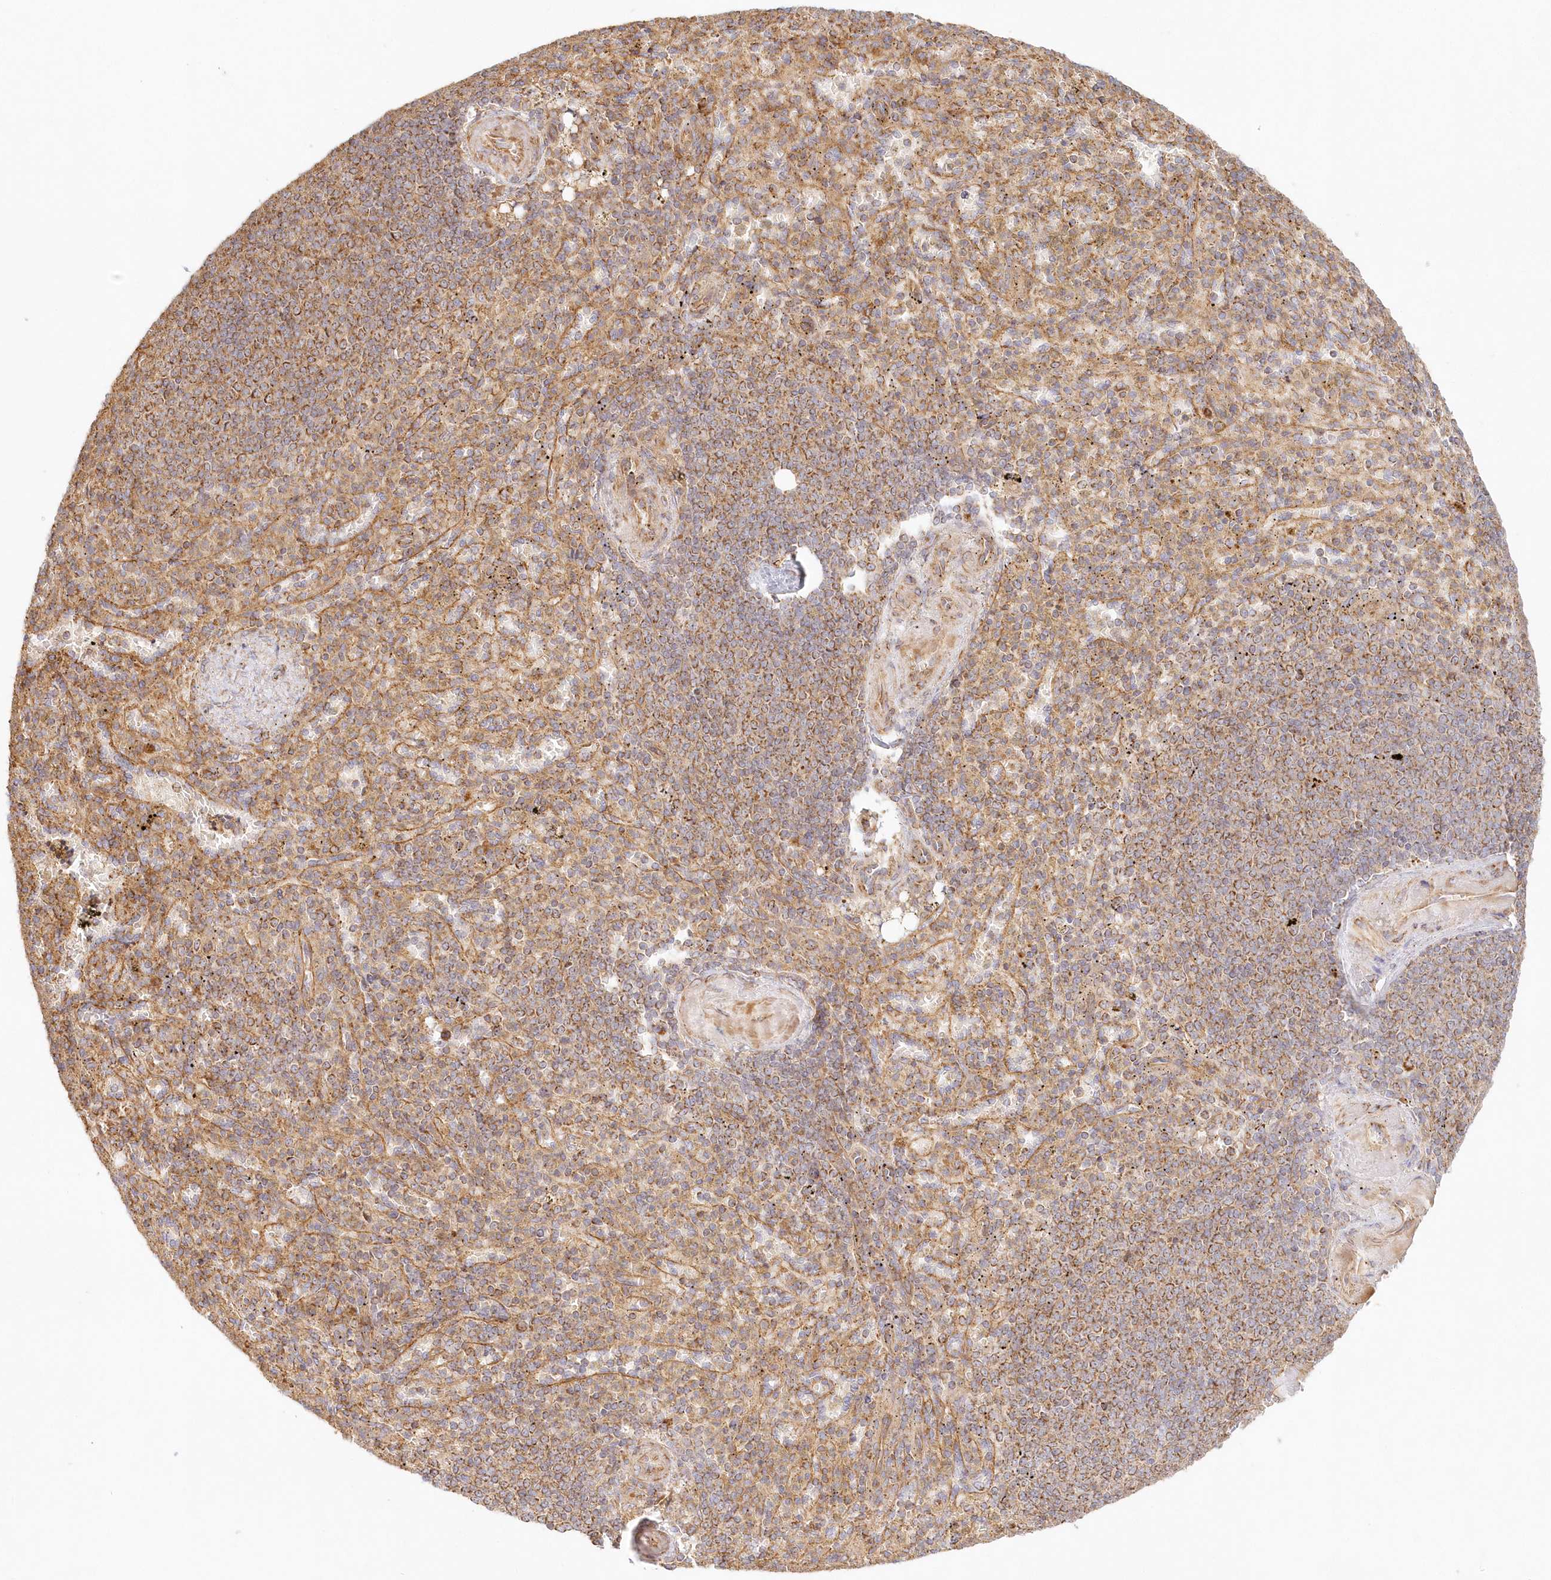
{"staining": {"intensity": "moderate", "quantity": ">75%", "location": "cytoplasmic/membranous"}, "tissue": "spleen", "cell_type": "Cells in red pulp", "image_type": "normal", "snomed": [{"axis": "morphology", "description": "Normal tissue, NOS"}, {"axis": "topography", "description": "Spleen"}], "caption": "Benign spleen displays moderate cytoplasmic/membranous positivity in about >75% of cells in red pulp, visualized by immunohistochemistry. The protein is shown in brown color, while the nuclei are stained blue.", "gene": "KIAA0232", "patient": {"sex": "female", "age": 74}}